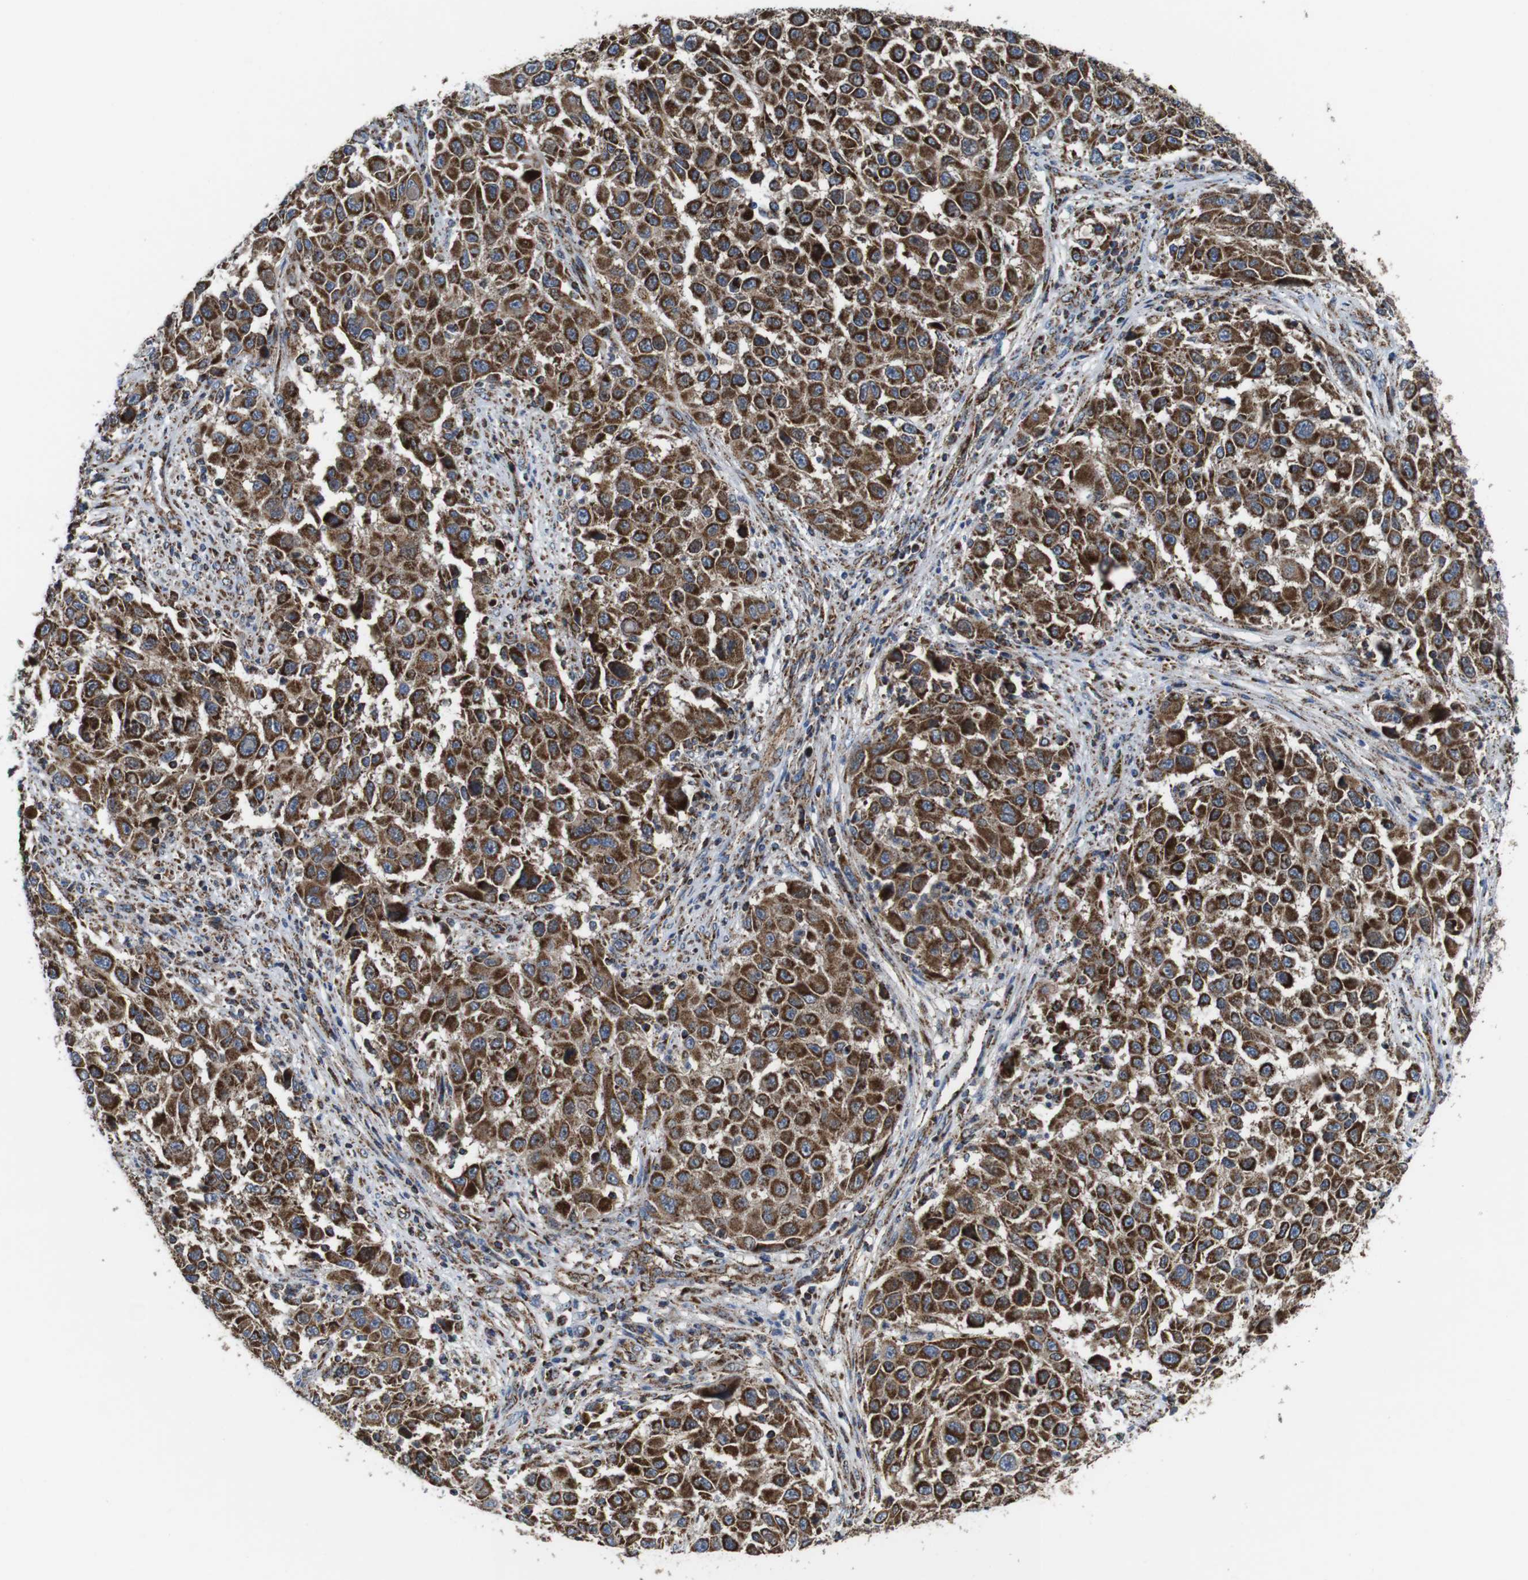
{"staining": {"intensity": "strong", "quantity": "25%-75%", "location": "cytoplasmic/membranous"}, "tissue": "melanoma", "cell_type": "Tumor cells", "image_type": "cancer", "snomed": [{"axis": "morphology", "description": "Malignant melanoma, Metastatic site"}, {"axis": "topography", "description": "Lymph node"}], "caption": "The histopathology image demonstrates immunohistochemical staining of malignant melanoma (metastatic site). There is strong cytoplasmic/membranous expression is identified in approximately 25%-75% of tumor cells. (brown staining indicates protein expression, while blue staining denotes nuclei).", "gene": "HK1", "patient": {"sex": "male", "age": 61}}